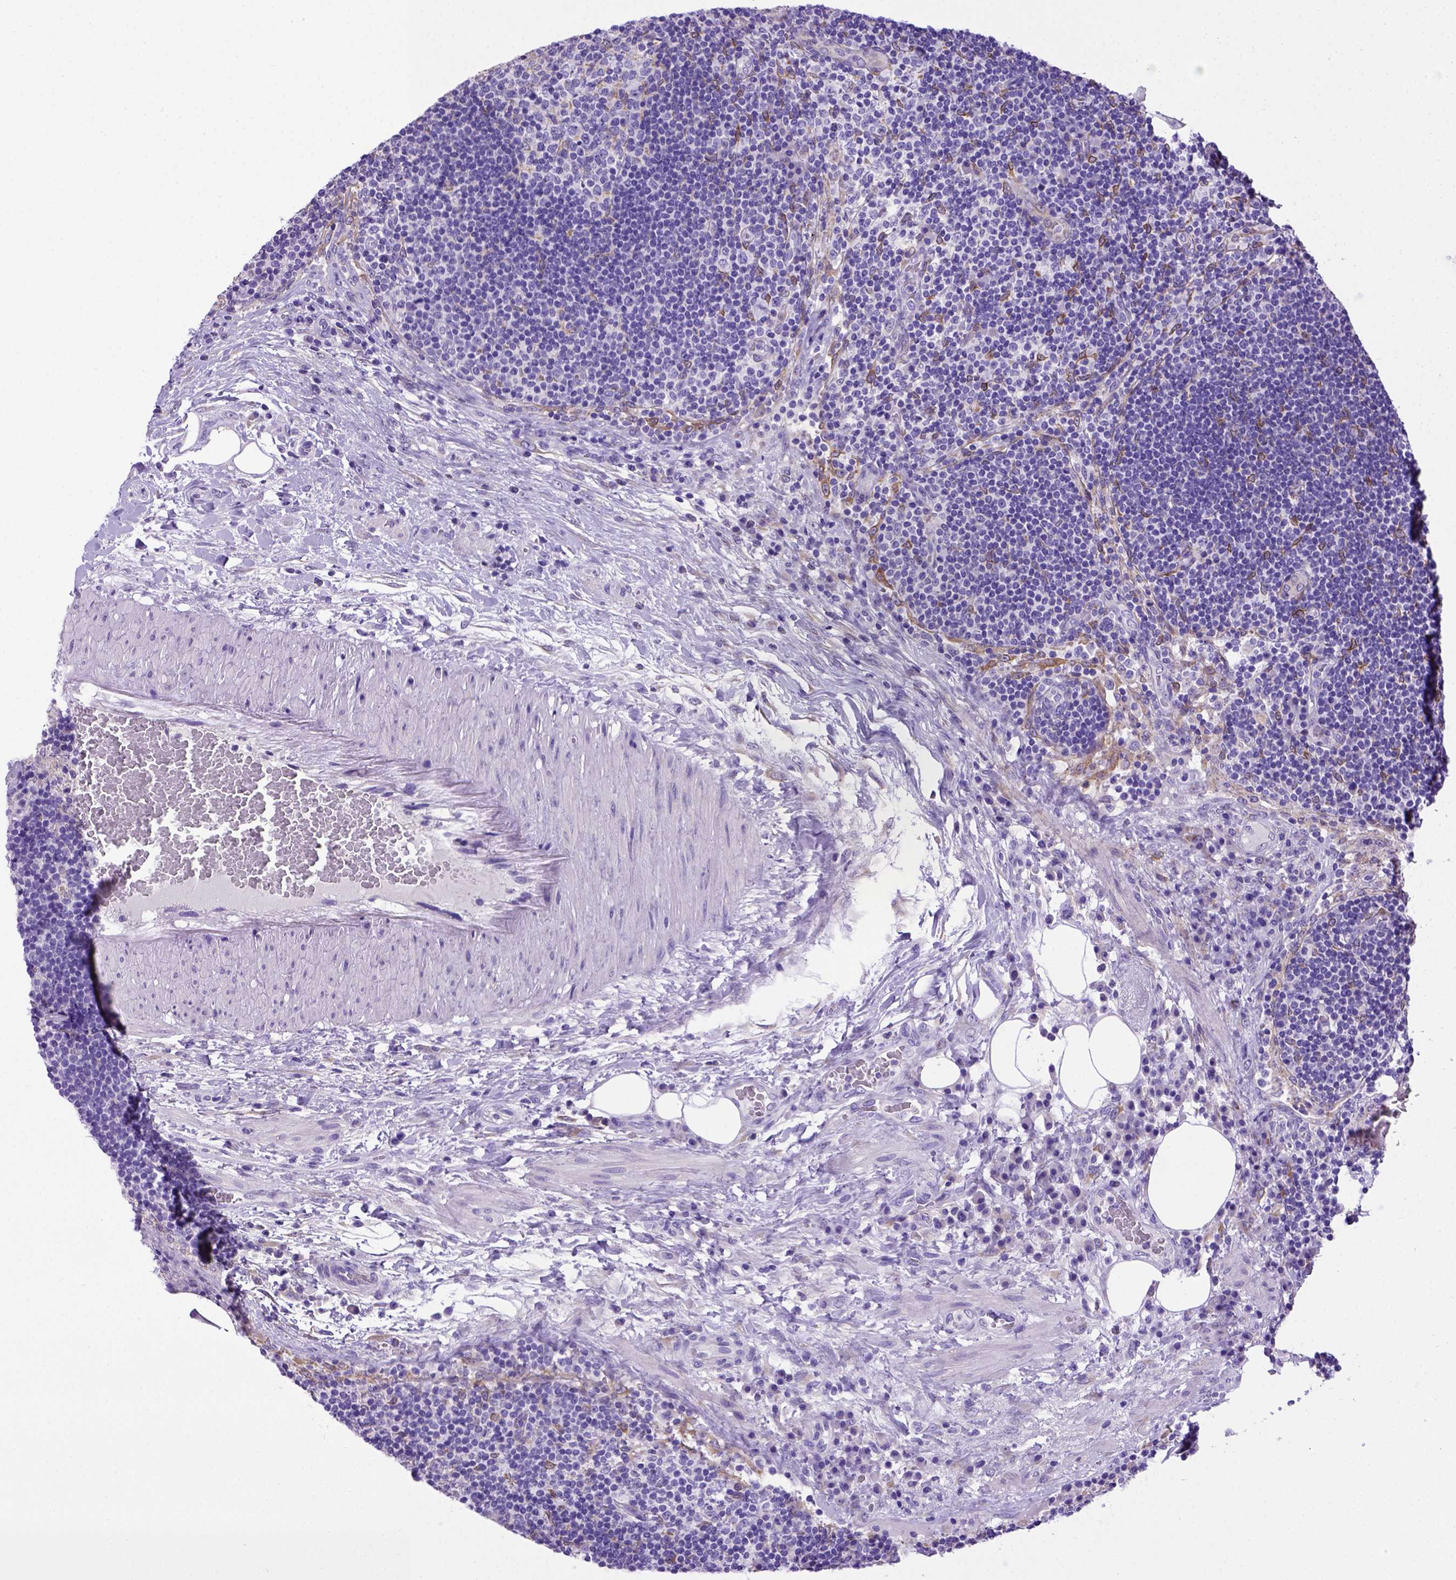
{"staining": {"intensity": "negative", "quantity": "none", "location": "none"}, "tissue": "lymph node", "cell_type": "Germinal center cells", "image_type": "normal", "snomed": [{"axis": "morphology", "description": "Normal tissue, NOS"}, {"axis": "topography", "description": "Lymph node"}], "caption": "Germinal center cells show no significant expression in normal lymph node. The staining was performed using DAB (3,3'-diaminobenzidine) to visualize the protein expression in brown, while the nuclei were stained in blue with hematoxylin (Magnification: 20x).", "gene": "PTGES", "patient": {"sex": "male", "age": 63}}